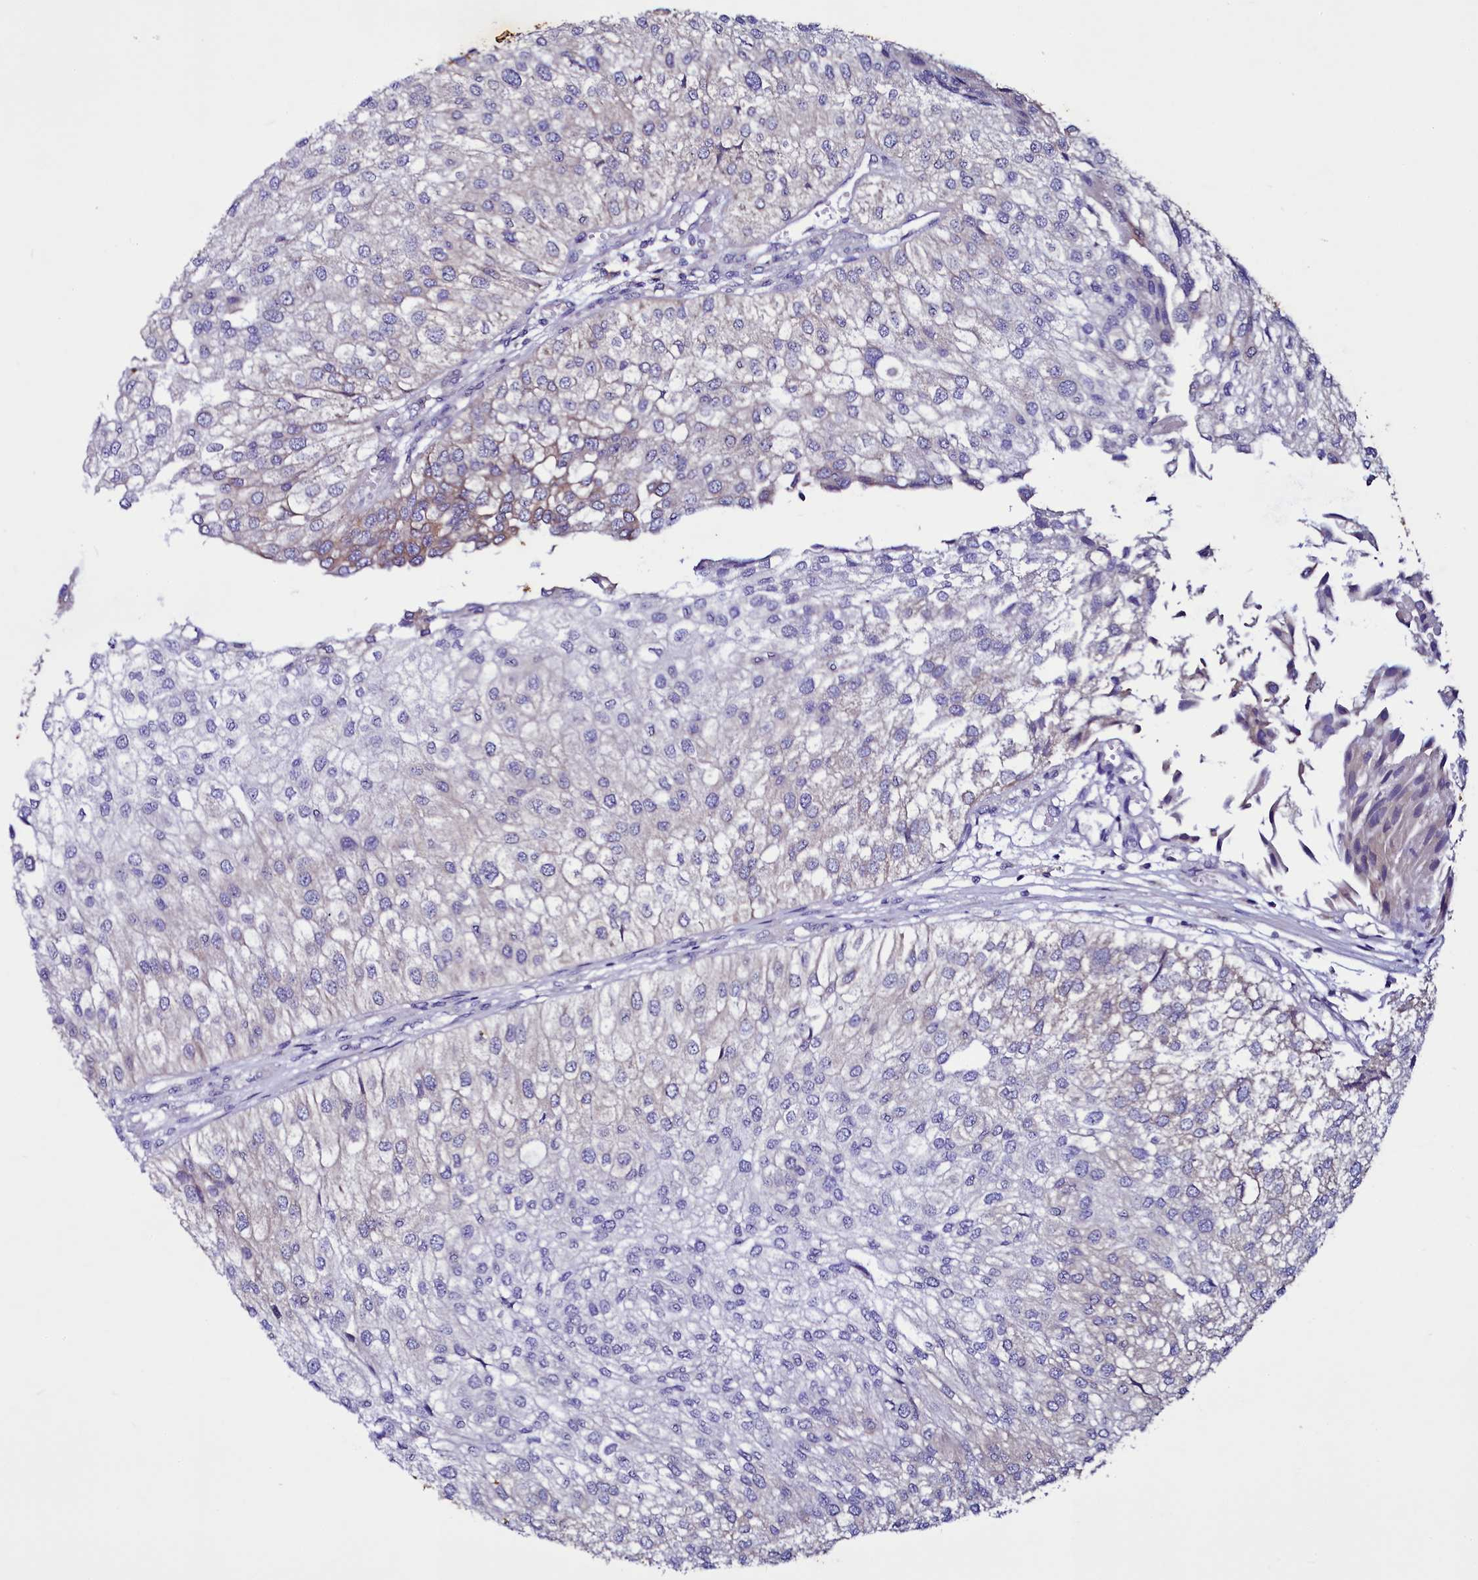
{"staining": {"intensity": "negative", "quantity": "none", "location": "none"}, "tissue": "urothelial cancer", "cell_type": "Tumor cells", "image_type": "cancer", "snomed": [{"axis": "morphology", "description": "Urothelial carcinoma, Low grade"}, {"axis": "topography", "description": "Urinary bladder"}], "caption": "Urothelial cancer stained for a protein using immunohistochemistry exhibits no staining tumor cells.", "gene": "SELENOT", "patient": {"sex": "female", "age": 89}}